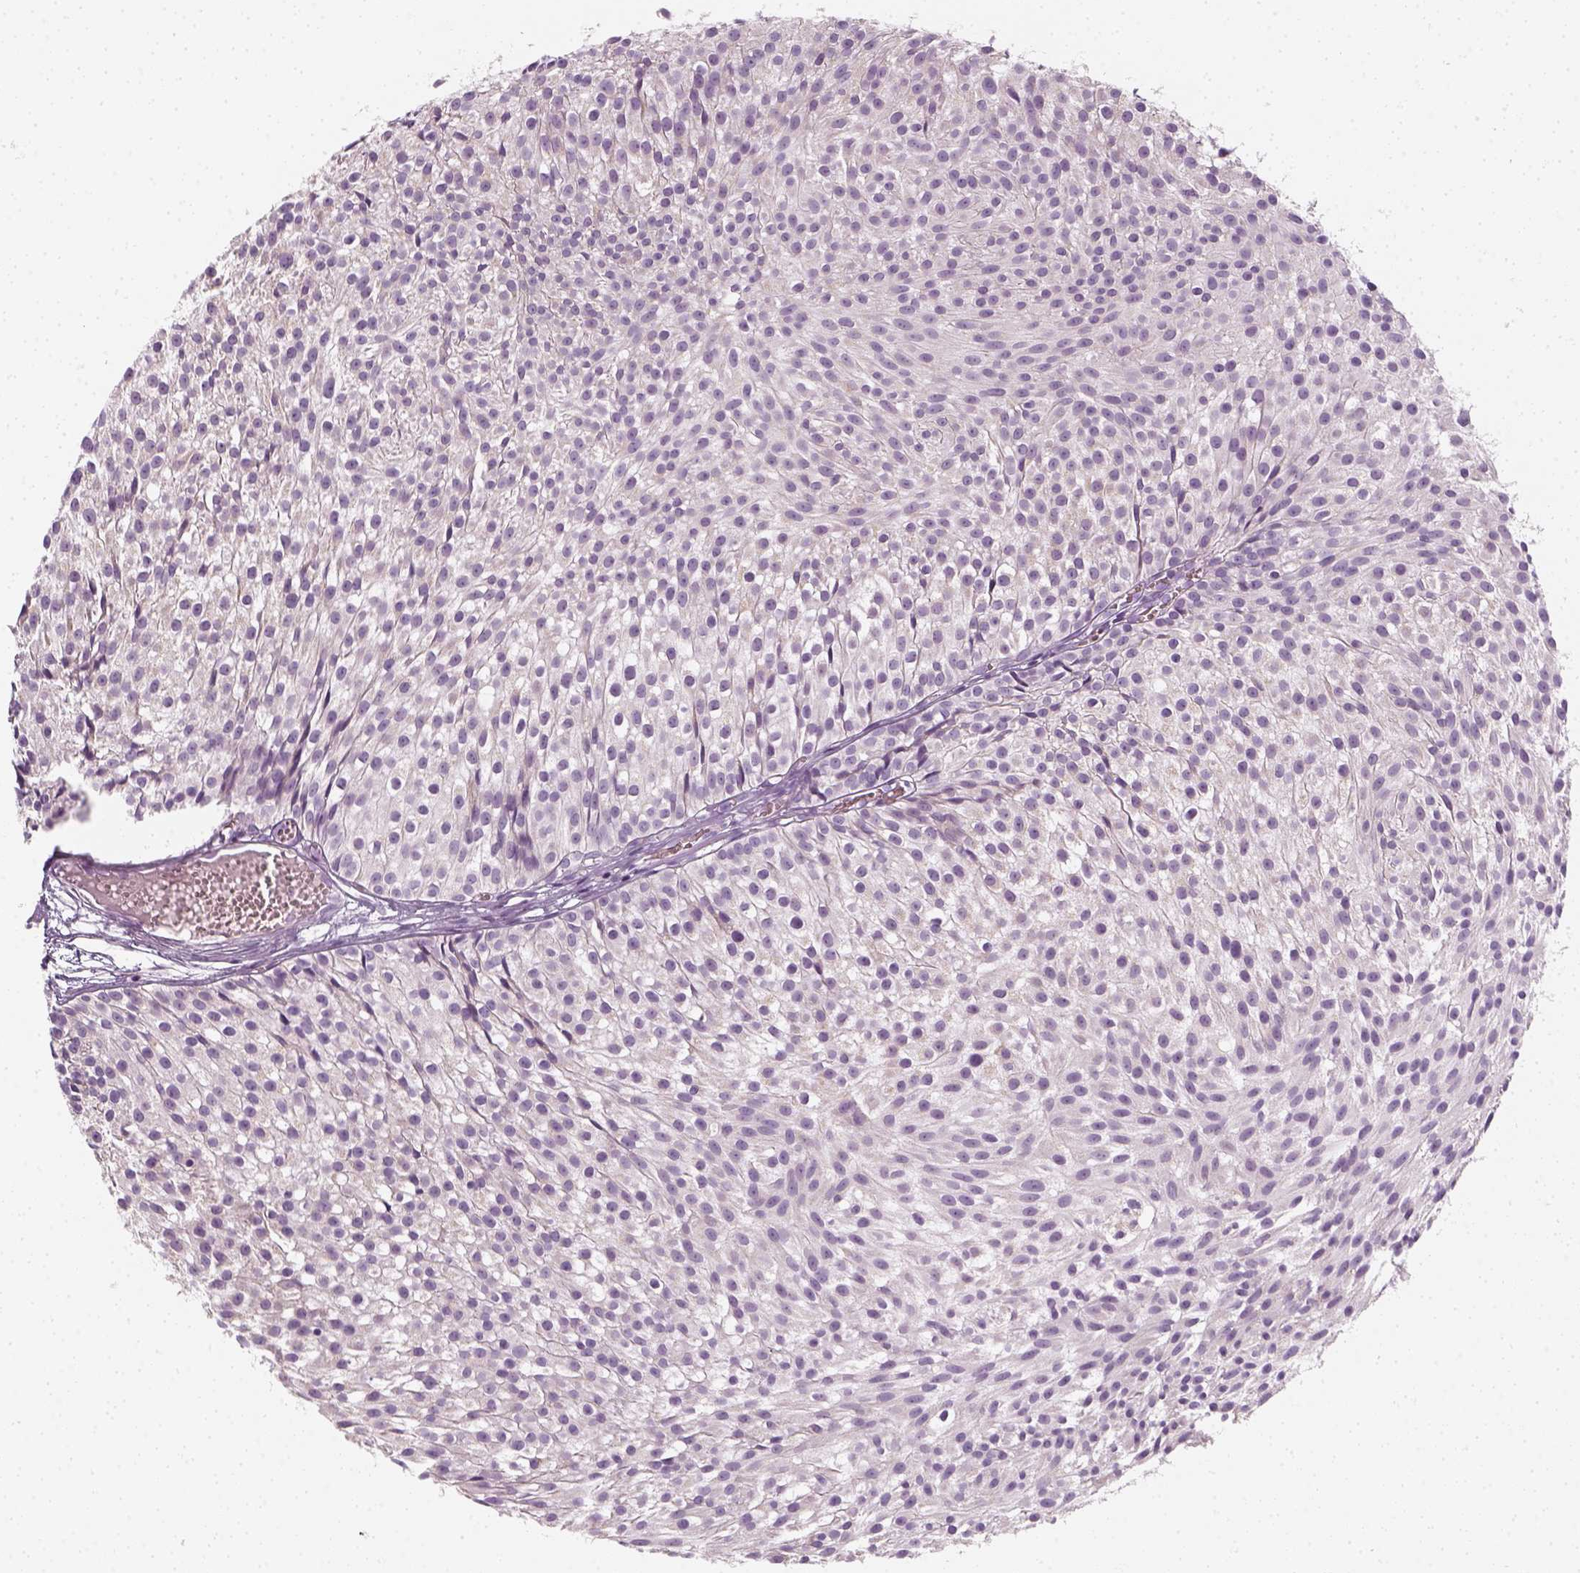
{"staining": {"intensity": "negative", "quantity": "none", "location": "none"}, "tissue": "urothelial cancer", "cell_type": "Tumor cells", "image_type": "cancer", "snomed": [{"axis": "morphology", "description": "Urothelial carcinoma, Low grade"}, {"axis": "topography", "description": "Urinary bladder"}], "caption": "This histopathology image is of urothelial cancer stained with immunohistochemistry to label a protein in brown with the nuclei are counter-stained blue. There is no staining in tumor cells.", "gene": "PRAME", "patient": {"sex": "male", "age": 63}}